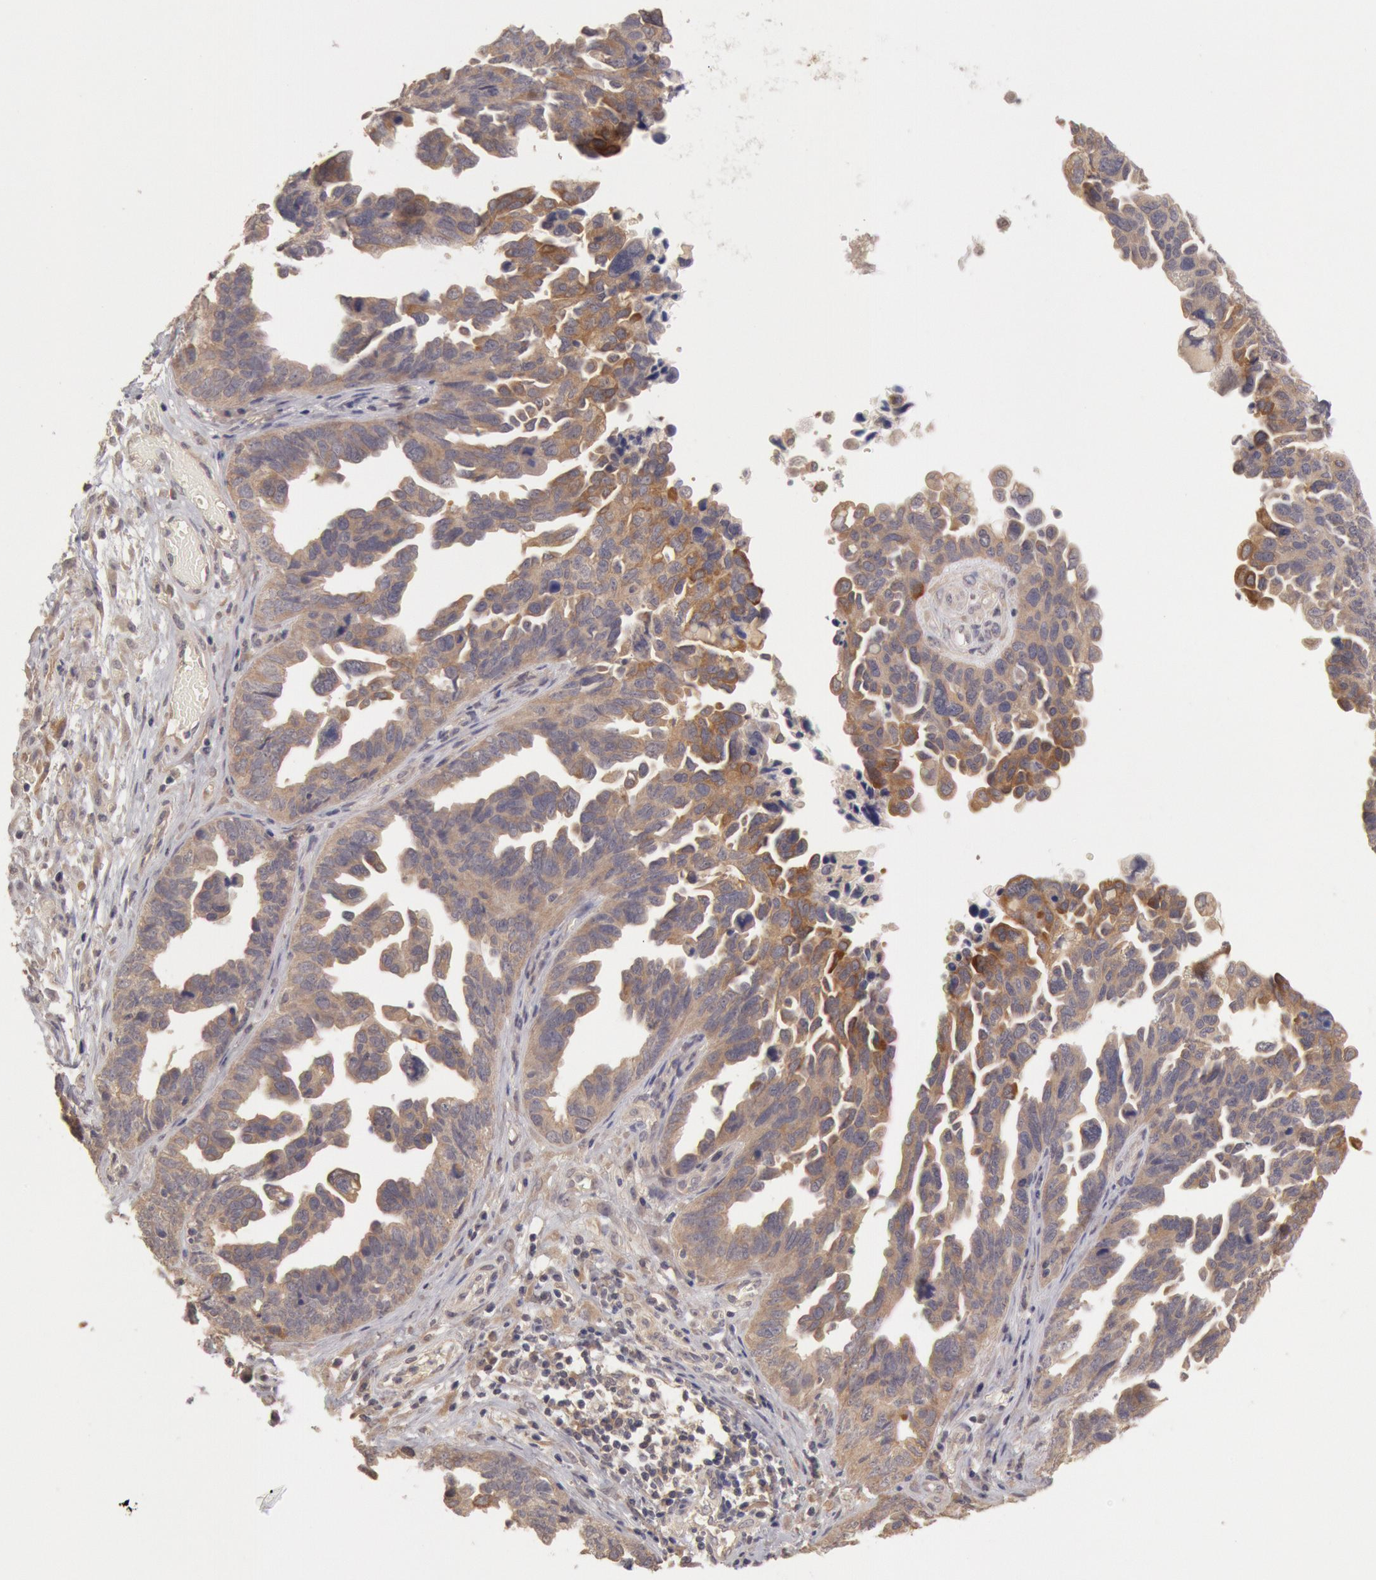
{"staining": {"intensity": "weak", "quantity": ">75%", "location": "cytoplasmic/membranous"}, "tissue": "ovarian cancer", "cell_type": "Tumor cells", "image_type": "cancer", "snomed": [{"axis": "morphology", "description": "Cystadenocarcinoma, serous, NOS"}, {"axis": "topography", "description": "Ovary"}], "caption": "Human serous cystadenocarcinoma (ovarian) stained with a protein marker demonstrates weak staining in tumor cells.", "gene": "ZFP36L1", "patient": {"sex": "female", "age": 64}}